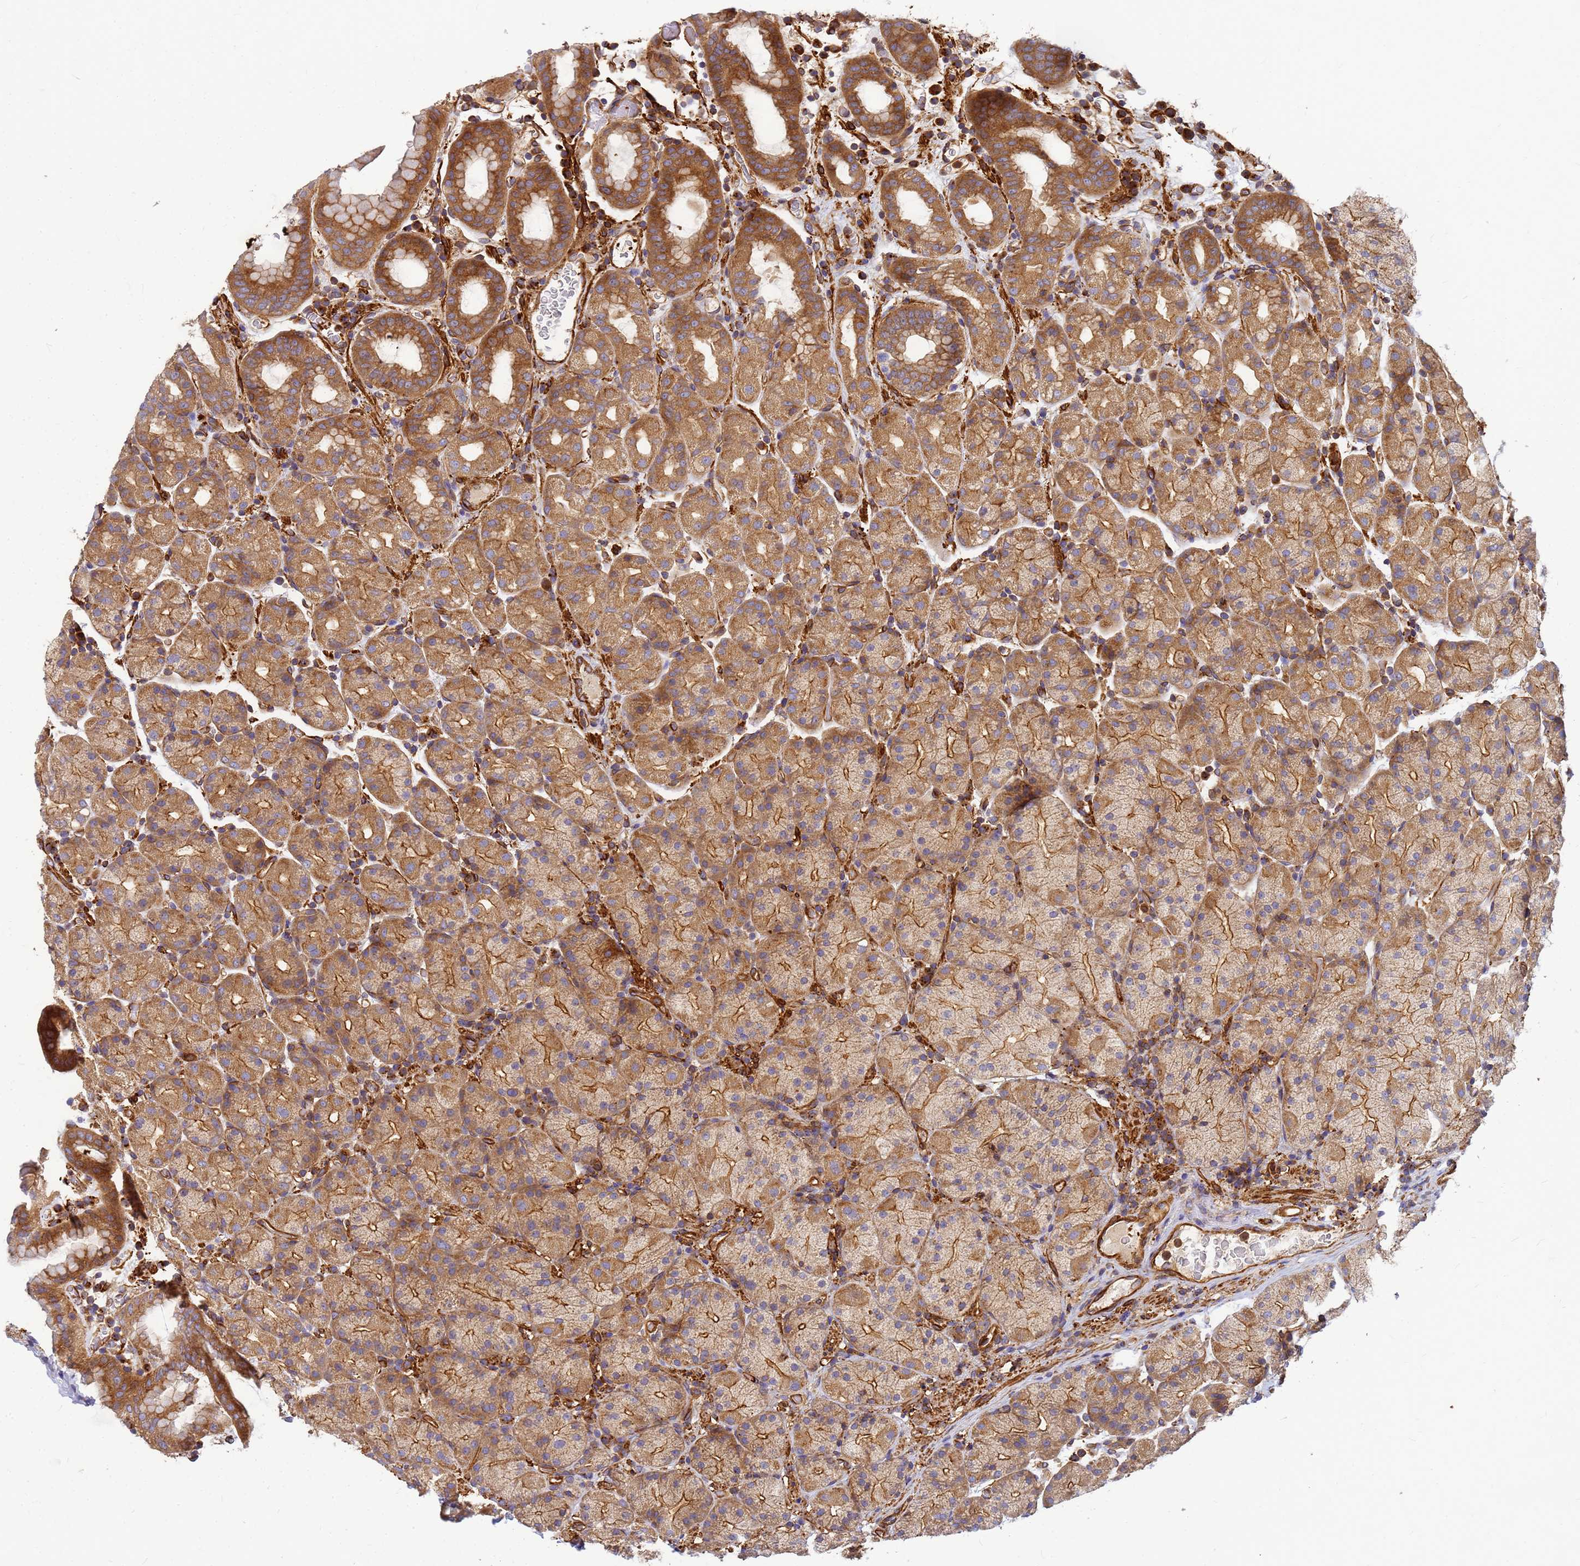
{"staining": {"intensity": "moderate", "quantity": ">75%", "location": "cytoplasmic/membranous"}, "tissue": "stomach", "cell_type": "Glandular cells", "image_type": "normal", "snomed": [{"axis": "morphology", "description": "Normal tissue, NOS"}, {"axis": "topography", "description": "Stomach, upper"}, {"axis": "topography", "description": "Stomach, lower"}, {"axis": "topography", "description": "Small intestine"}], "caption": "Protein expression analysis of benign stomach reveals moderate cytoplasmic/membranous positivity in approximately >75% of glandular cells.", "gene": "C2CD5", "patient": {"sex": "male", "age": 68}}